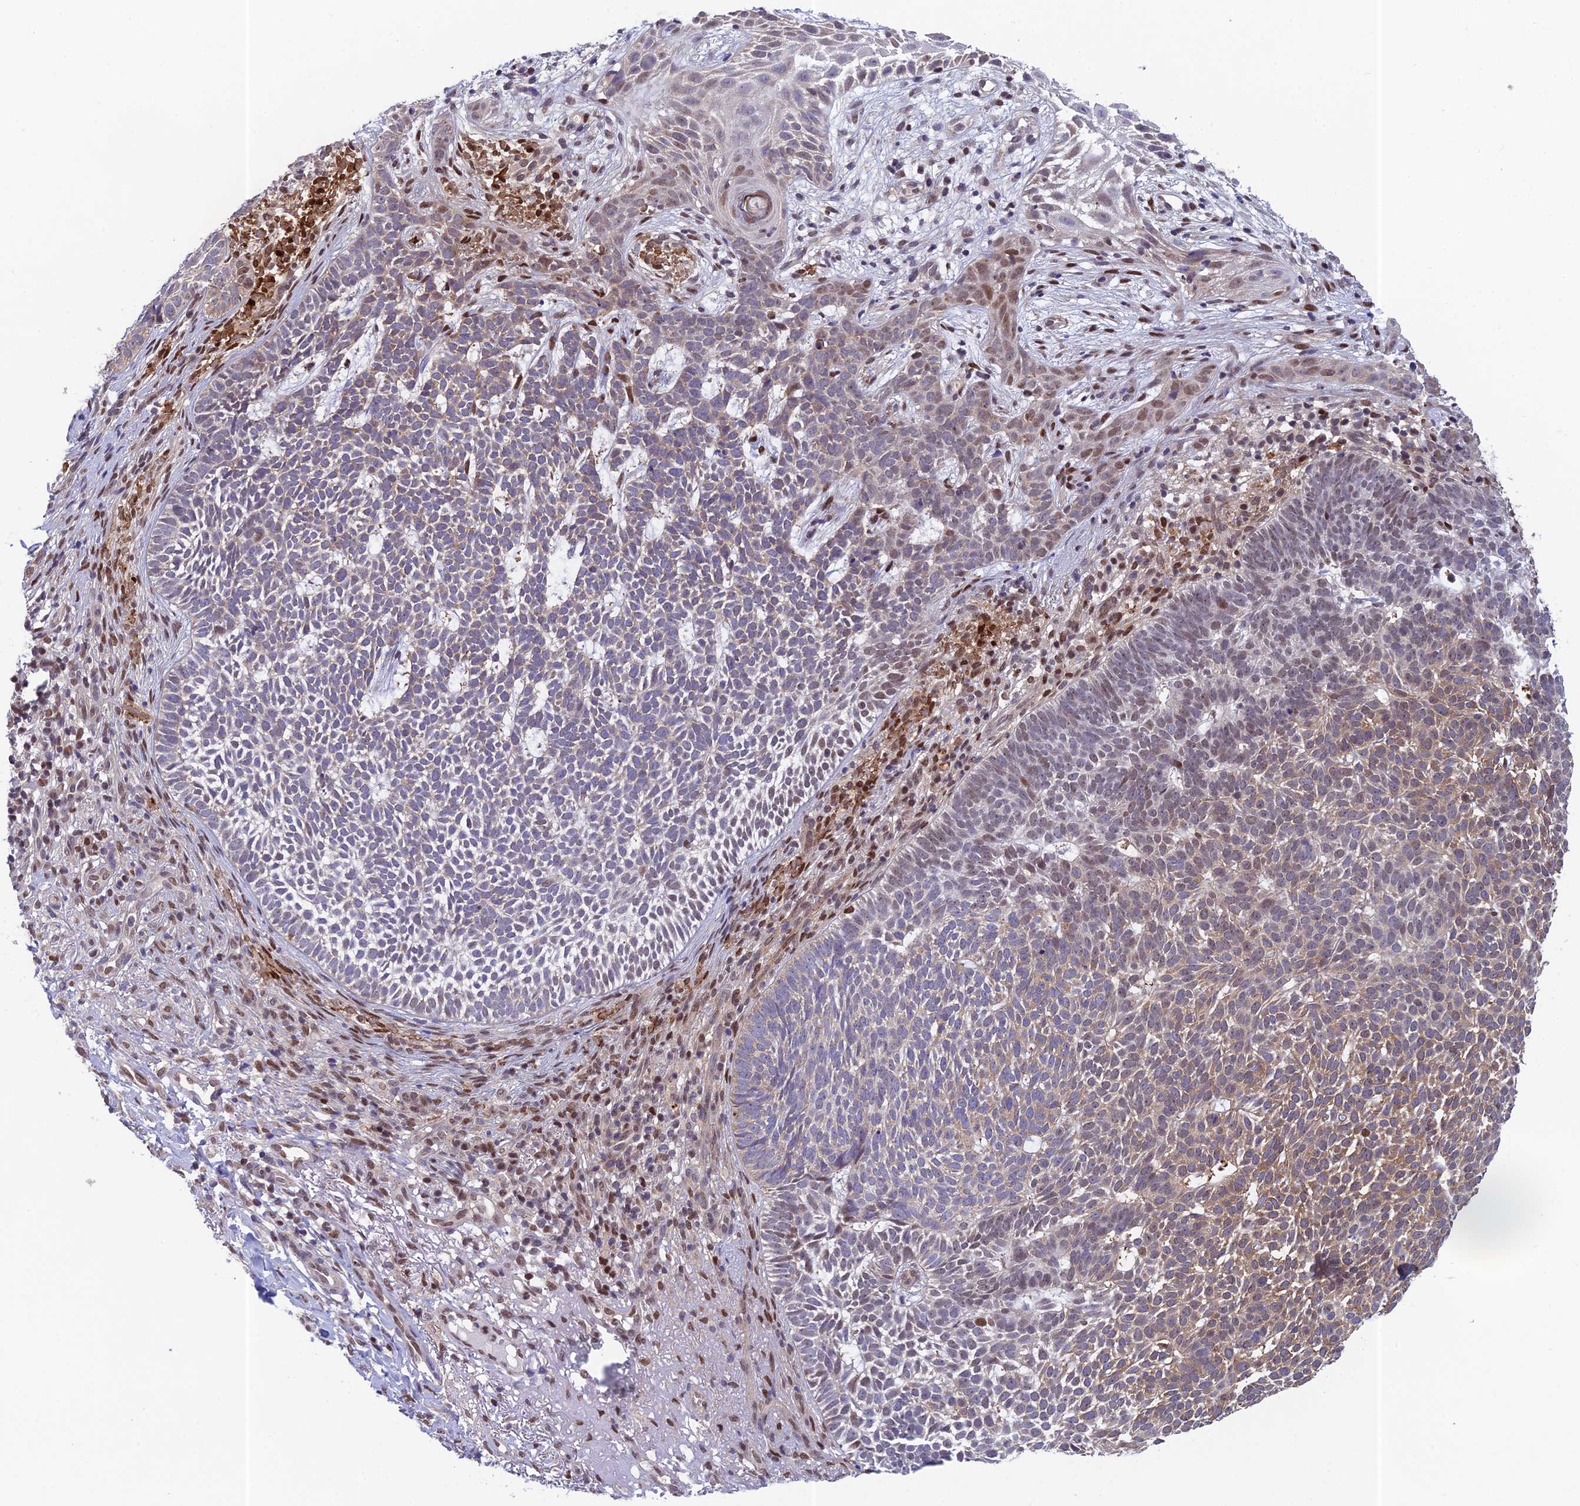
{"staining": {"intensity": "weak", "quantity": "25%-75%", "location": "cytoplasmic/membranous,nuclear"}, "tissue": "skin cancer", "cell_type": "Tumor cells", "image_type": "cancer", "snomed": [{"axis": "morphology", "description": "Basal cell carcinoma"}, {"axis": "topography", "description": "Skin"}], "caption": "DAB (3,3'-diaminobenzidine) immunohistochemical staining of basal cell carcinoma (skin) exhibits weak cytoplasmic/membranous and nuclear protein staining in about 25%-75% of tumor cells. (DAB IHC, brown staining for protein, blue staining for nuclei).", "gene": "MRPL17", "patient": {"sex": "female", "age": 78}}